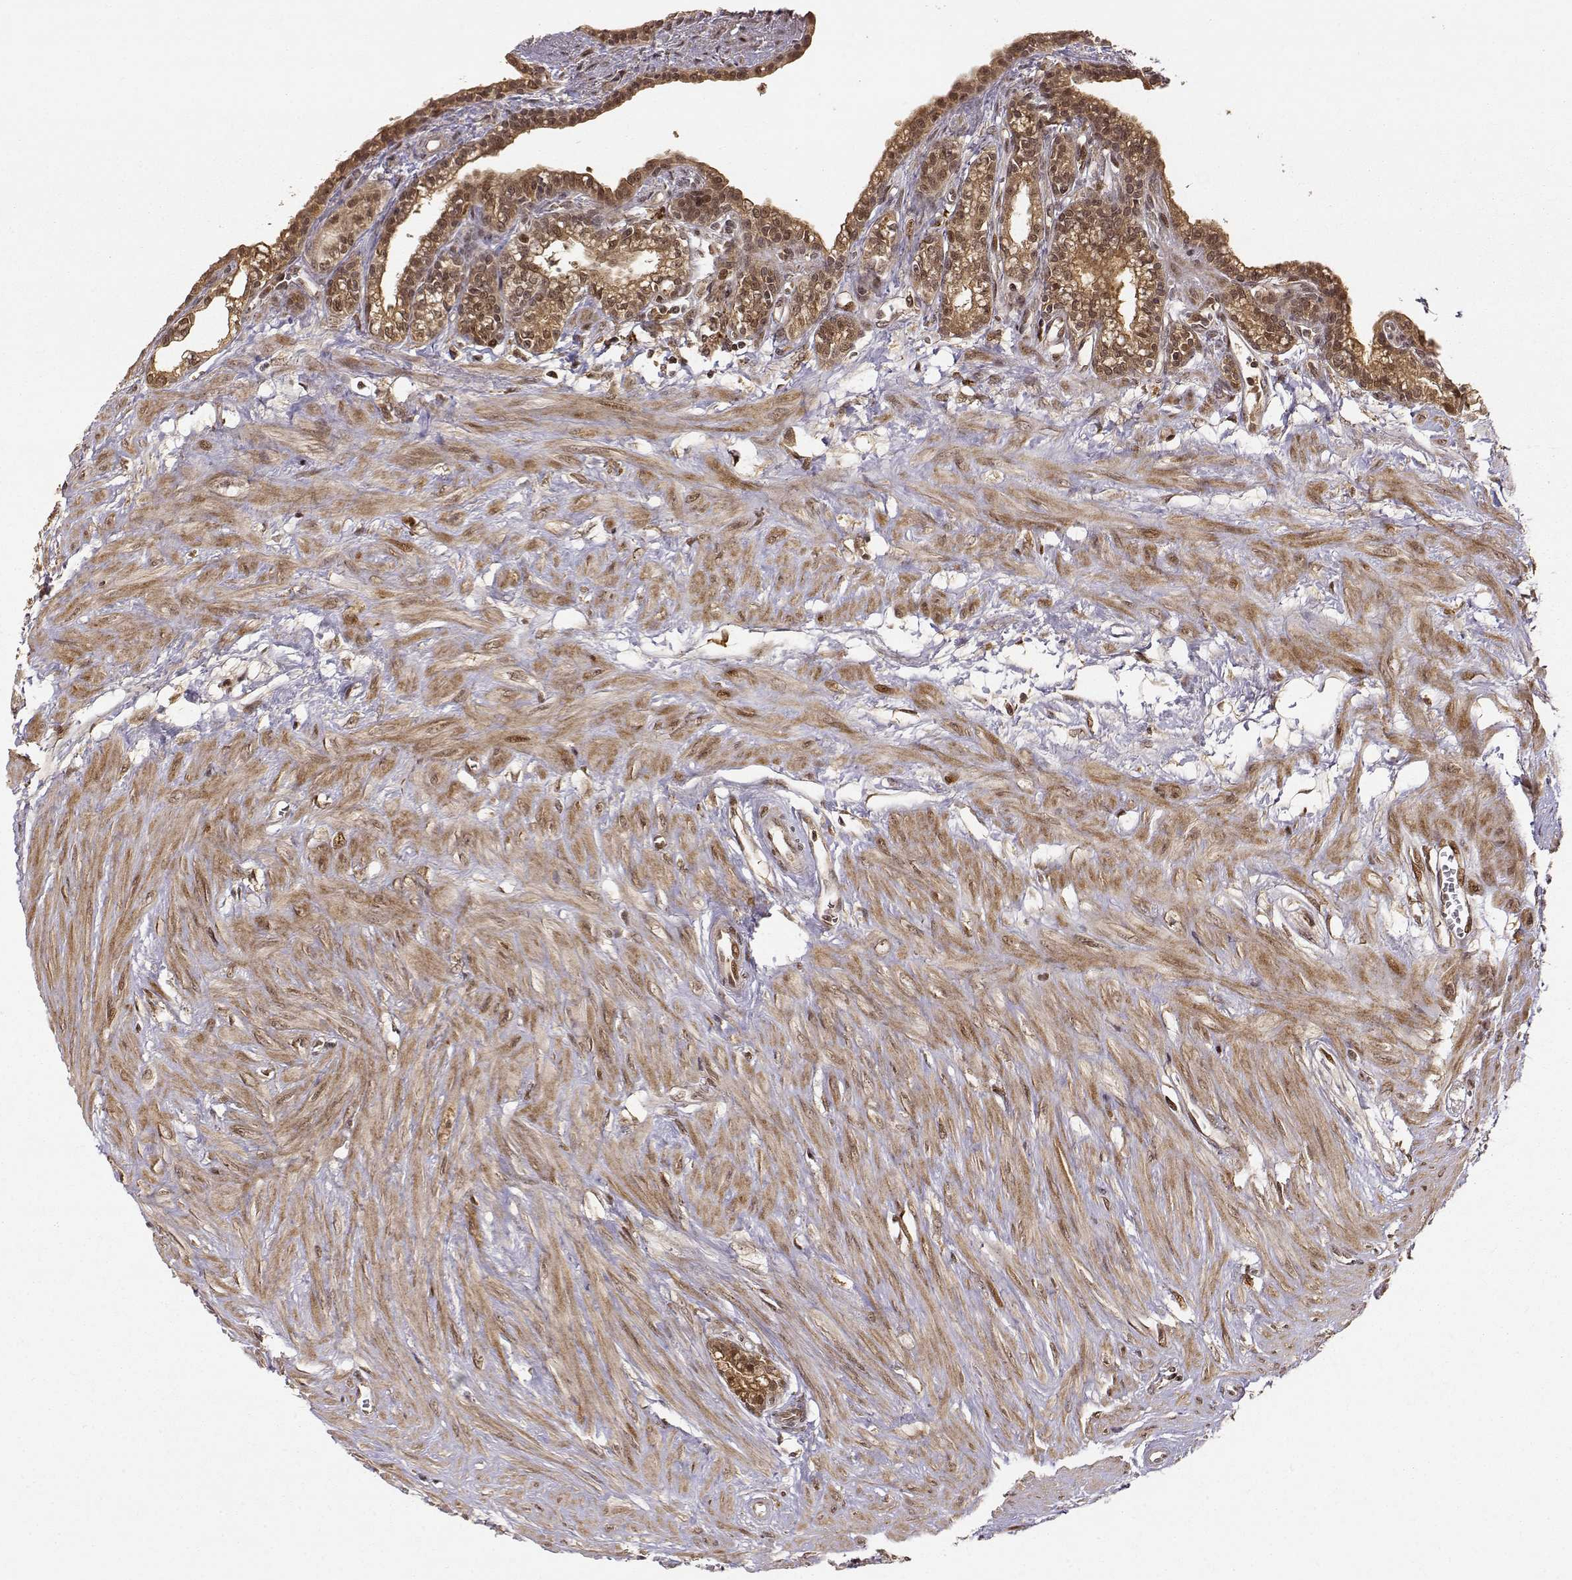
{"staining": {"intensity": "moderate", "quantity": ">75%", "location": "cytoplasmic/membranous,nuclear"}, "tissue": "seminal vesicle", "cell_type": "Glandular cells", "image_type": "normal", "snomed": [{"axis": "morphology", "description": "Normal tissue, NOS"}, {"axis": "morphology", "description": "Urothelial carcinoma, NOS"}, {"axis": "topography", "description": "Urinary bladder"}, {"axis": "topography", "description": "Seminal veicle"}], "caption": "Moderate cytoplasmic/membranous,nuclear staining is identified in approximately >75% of glandular cells in unremarkable seminal vesicle.", "gene": "MAEA", "patient": {"sex": "male", "age": 76}}